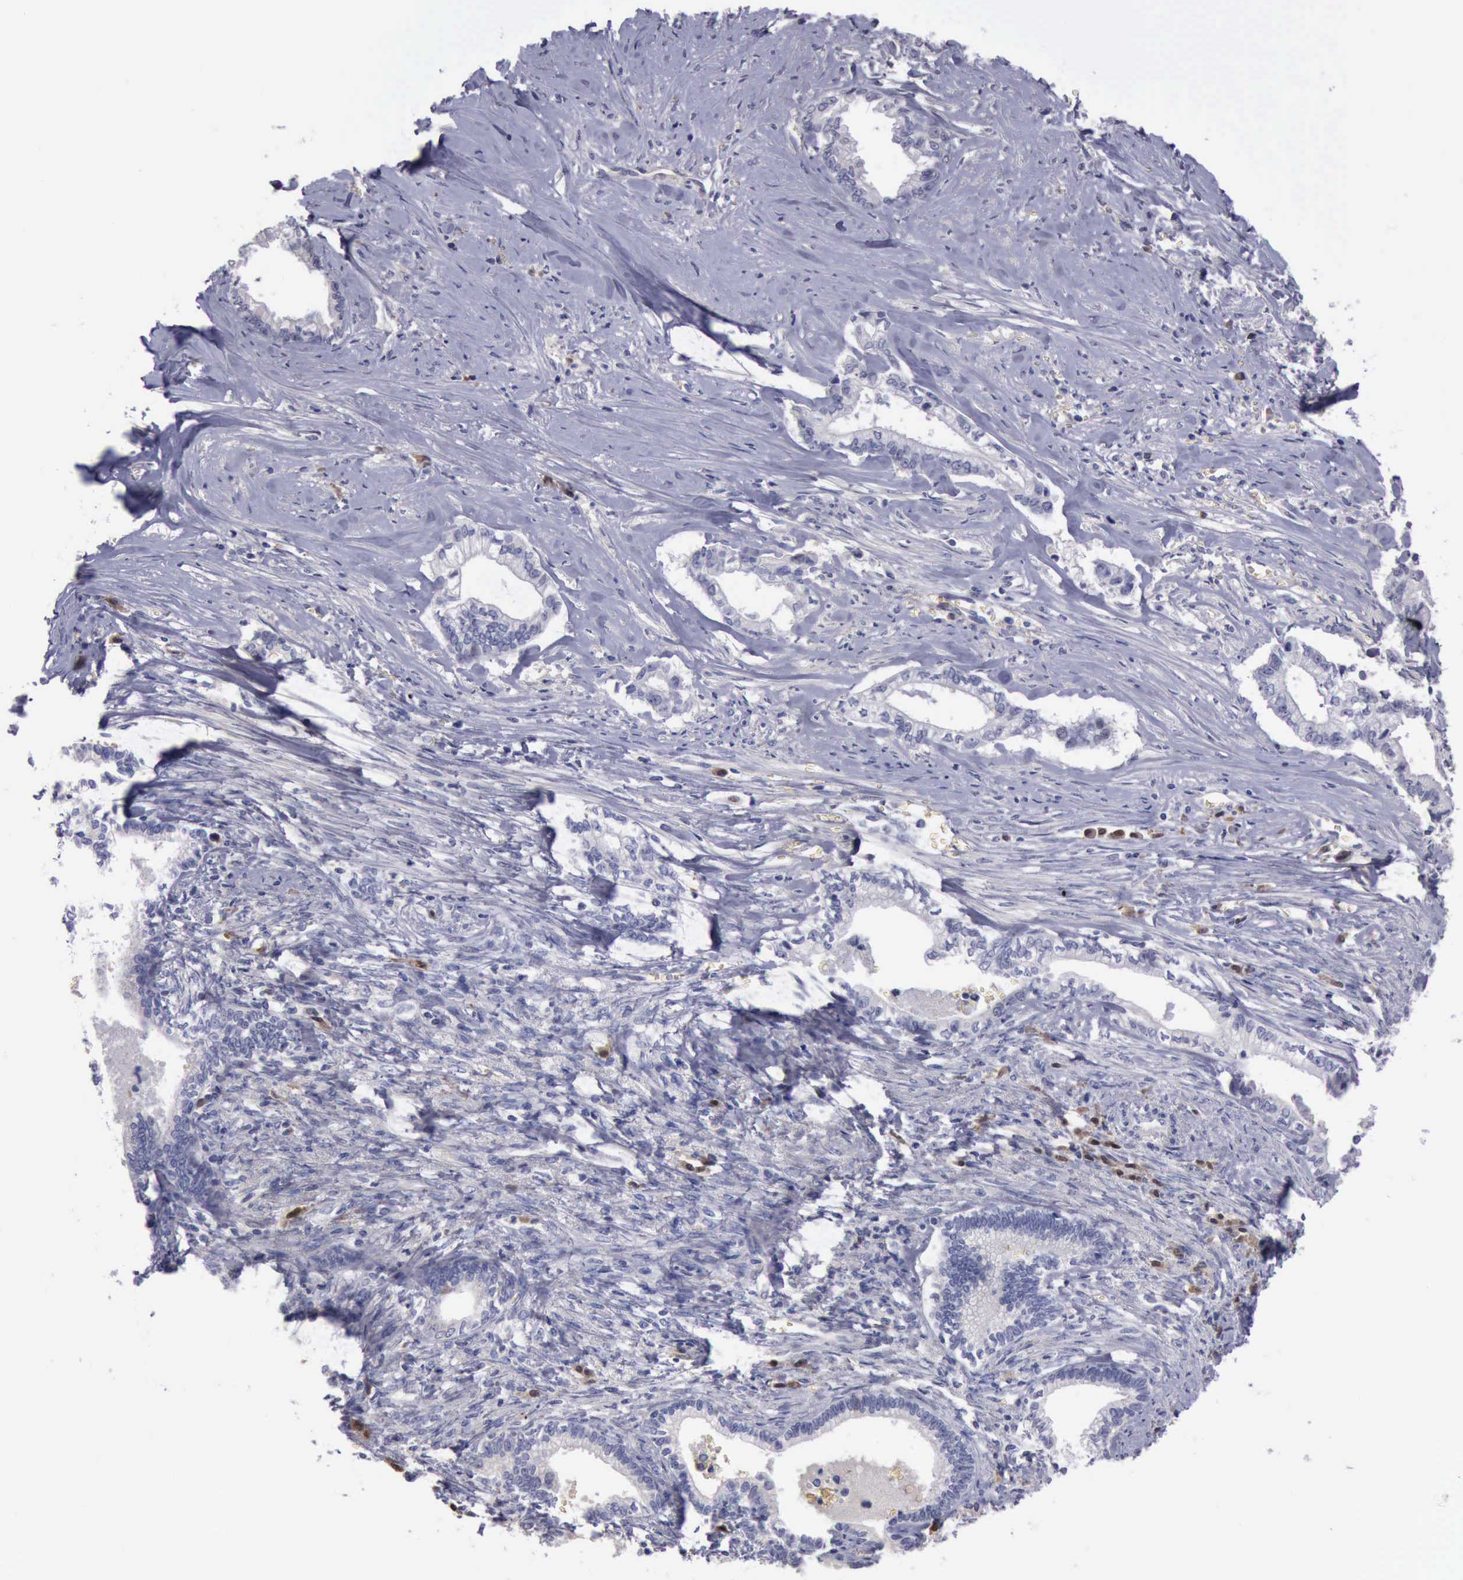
{"staining": {"intensity": "negative", "quantity": "none", "location": "none"}, "tissue": "liver cancer", "cell_type": "Tumor cells", "image_type": "cancer", "snomed": [{"axis": "morphology", "description": "Cholangiocarcinoma"}, {"axis": "topography", "description": "Liver"}], "caption": "This is an immunohistochemistry image of human cholangiocarcinoma (liver). There is no positivity in tumor cells.", "gene": "CEP128", "patient": {"sex": "male", "age": 57}}